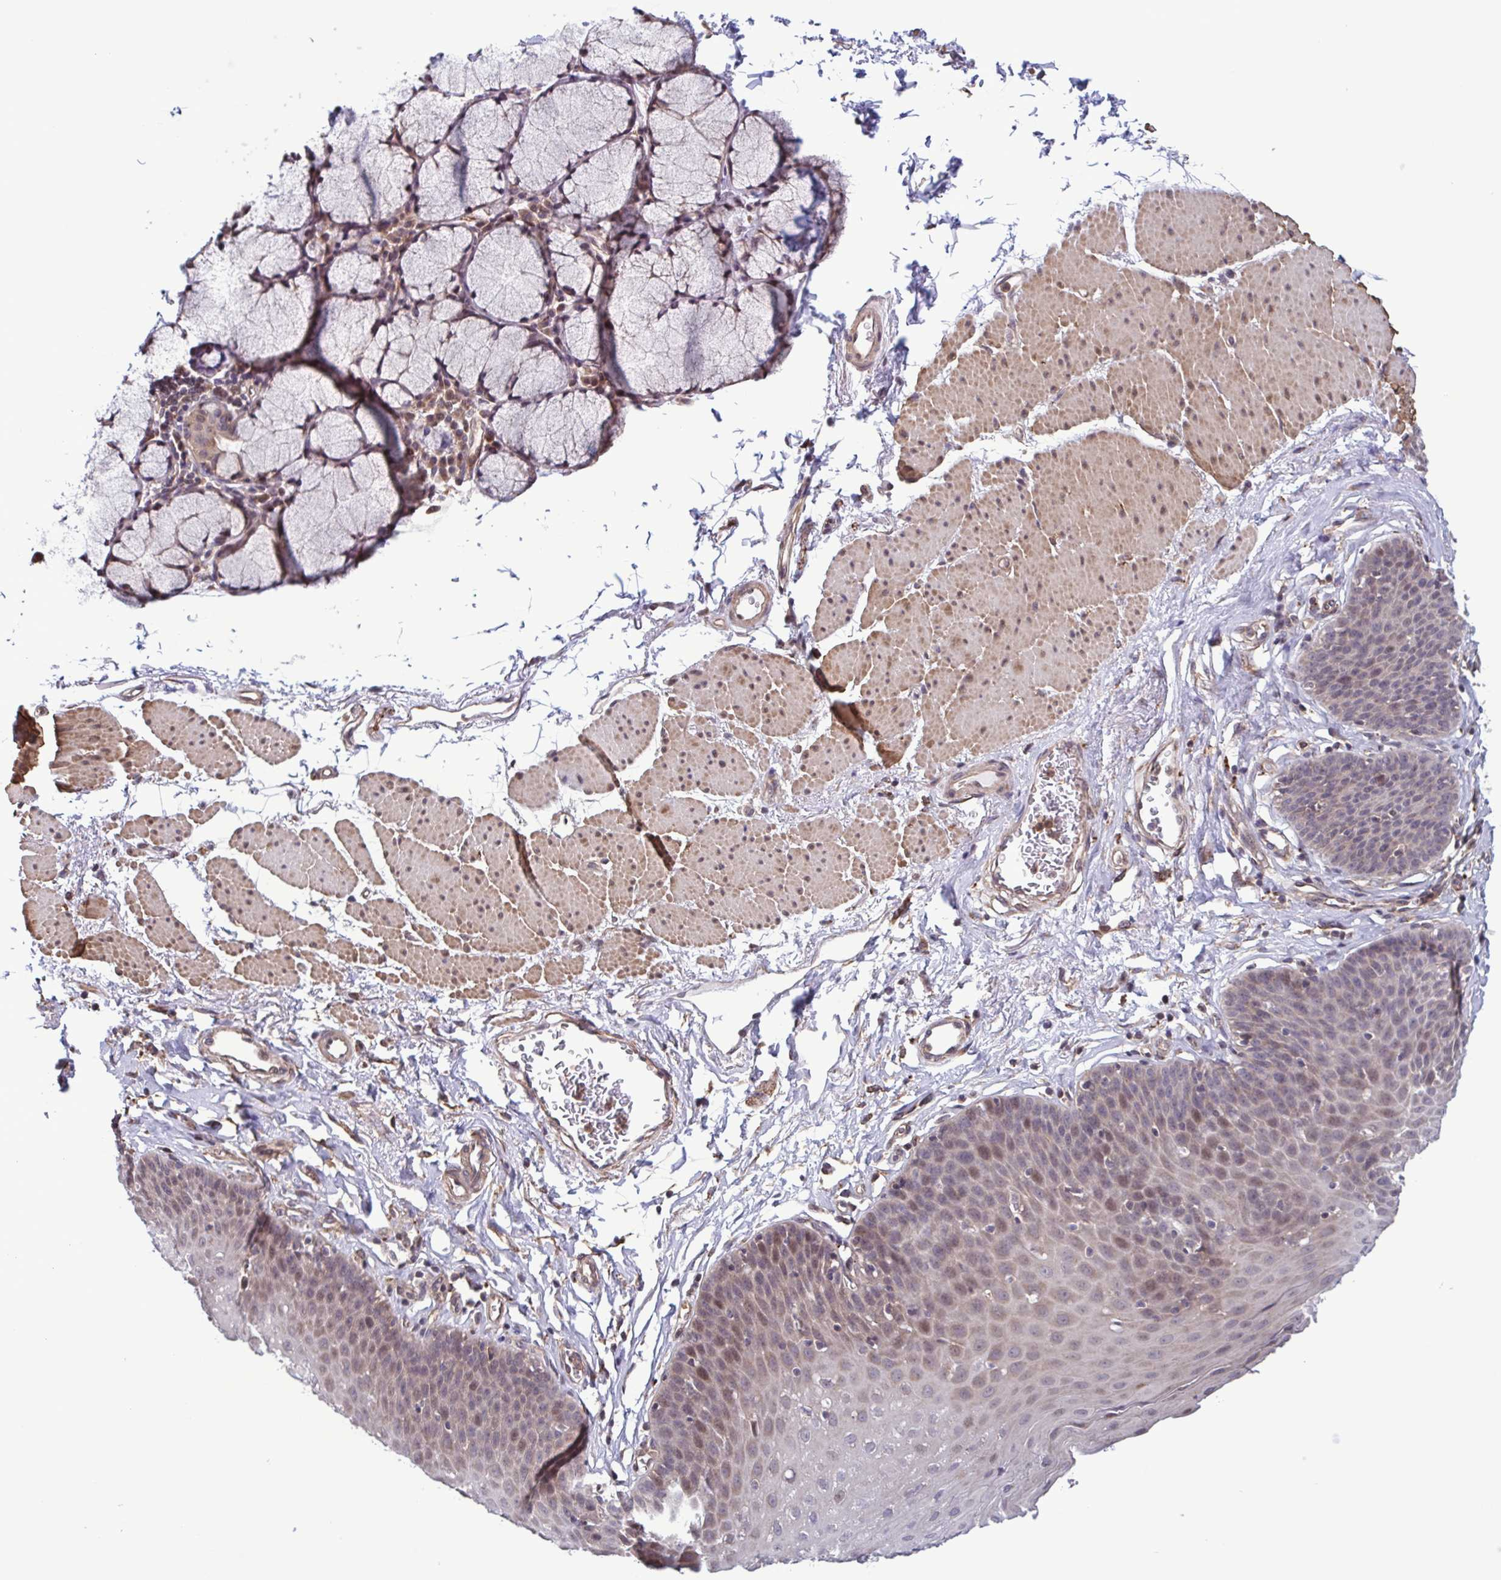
{"staining": {"intensity": "weak", "quantity": "25%-75%", "location": "nuclear"}, "tissue": "esophagus", "cell_type": "Squamous epithelial cells", "image_type": "normal", "snomed": [{"axis": "morphology", "description": "Normal tissue, NOS"}, {"axis": "topography", "description": "Esophagus"}], "caption": "Weak nuclear positivity is identified in about 25%-75% of squamous epithelial cells in benign esophagus. (DAB (3,3'-diaminobenzidine) IHC, brown staining for protein, blue staining for nuclei).", "gene": "ZNF200", "patient": {"sex": "female", "age": 81}}